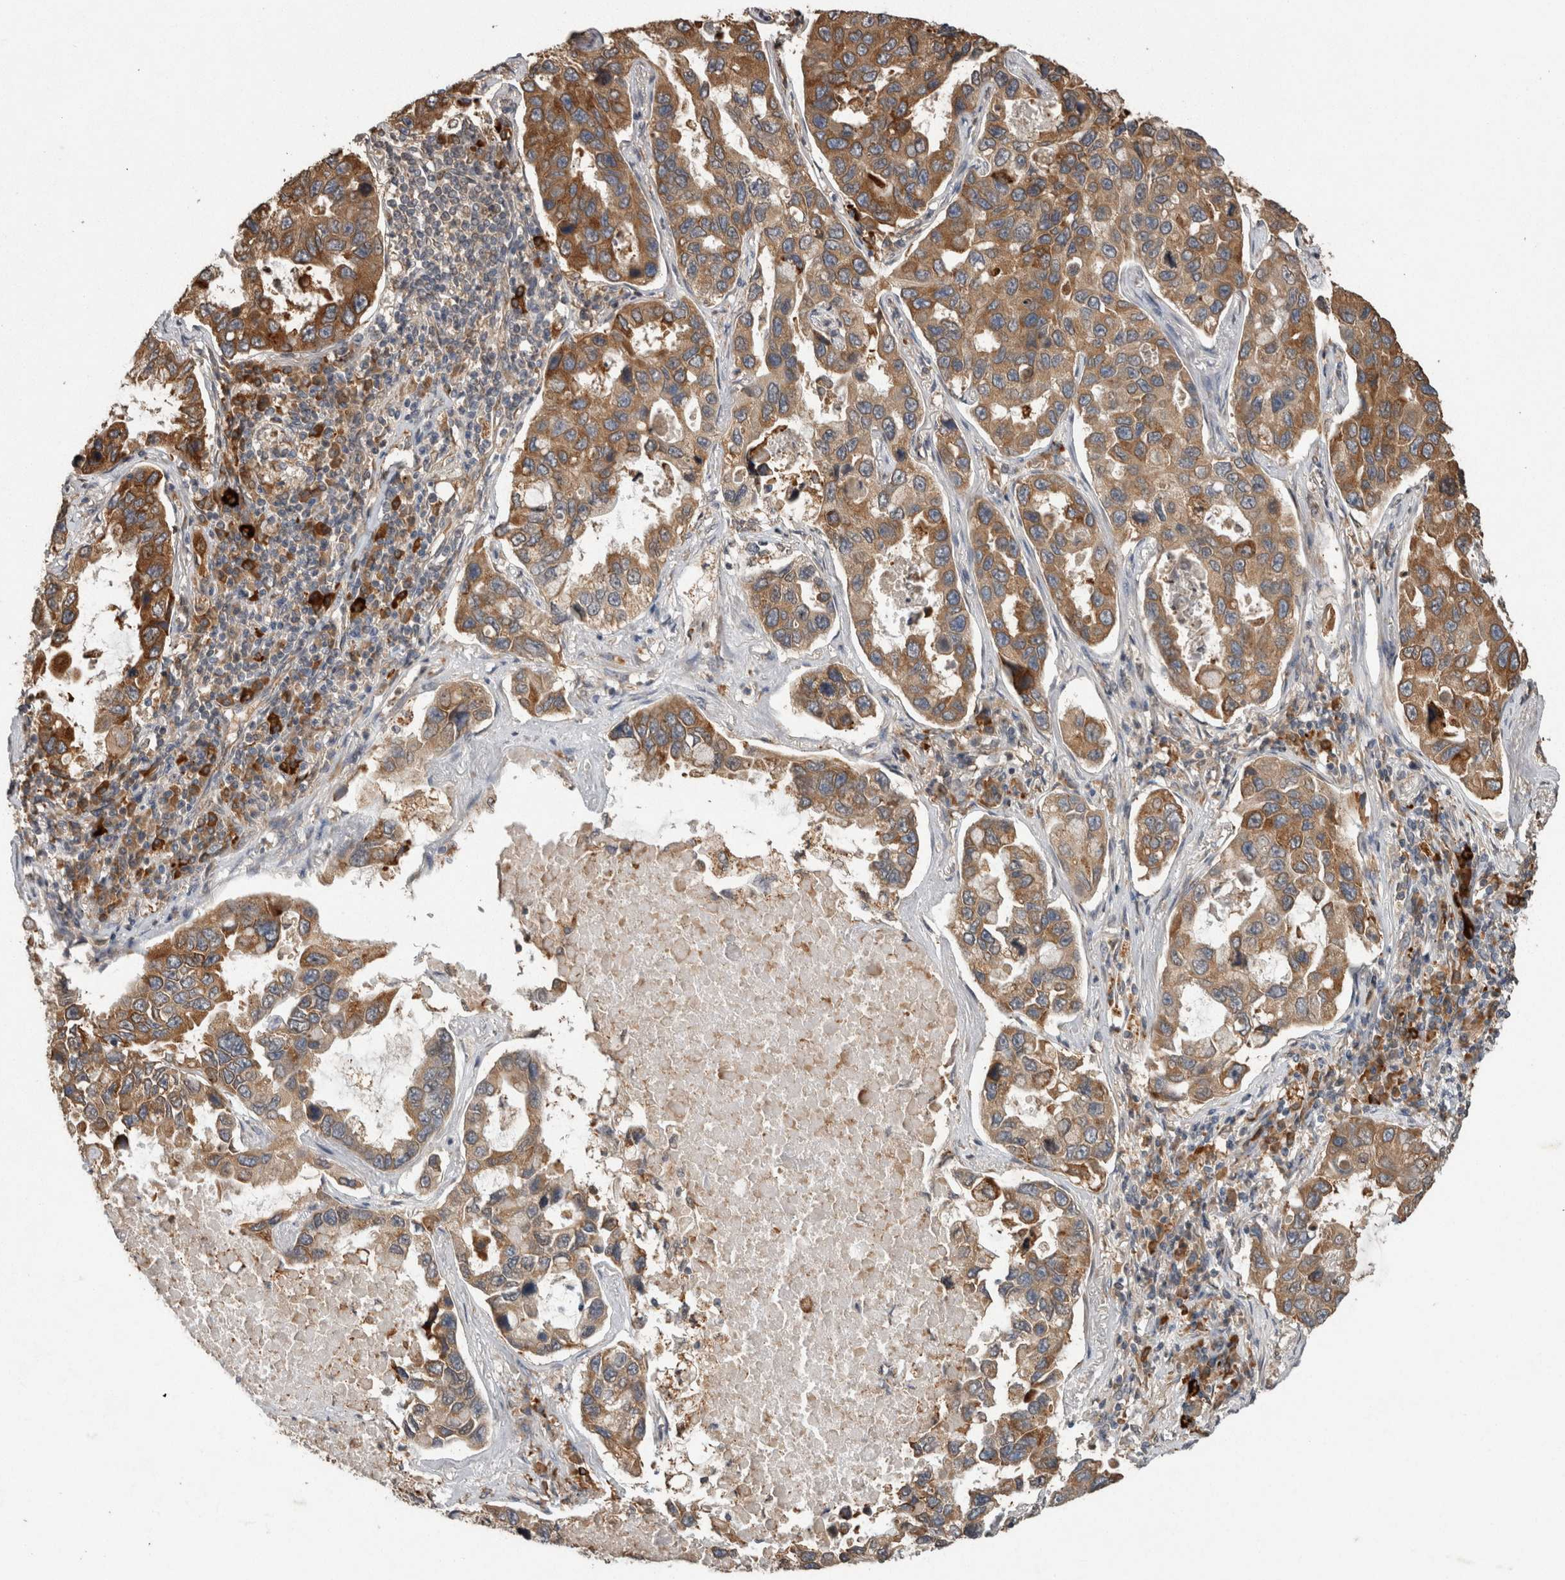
{"staining": {"intensity": "strong", "quantity": ">75%", "location": "cytoplasmic/membranous"}, "tissue": "lung cancer", "cell_type": "Tumor cells", "image_type": "cancer", "snomed": [{"axis": "morphology", "description": "Adenocarcinoma, NOS"}, {"axis": "topography", "description": "Lung"}], "caption": "About >75% of tumor cells in lung cancer display strong cytoplasmic/membranous protein staining as visualized by brown immunohistochemical staining.", "gene": "ADGRL3", "patient": {"sex": "male", "age": 64}}